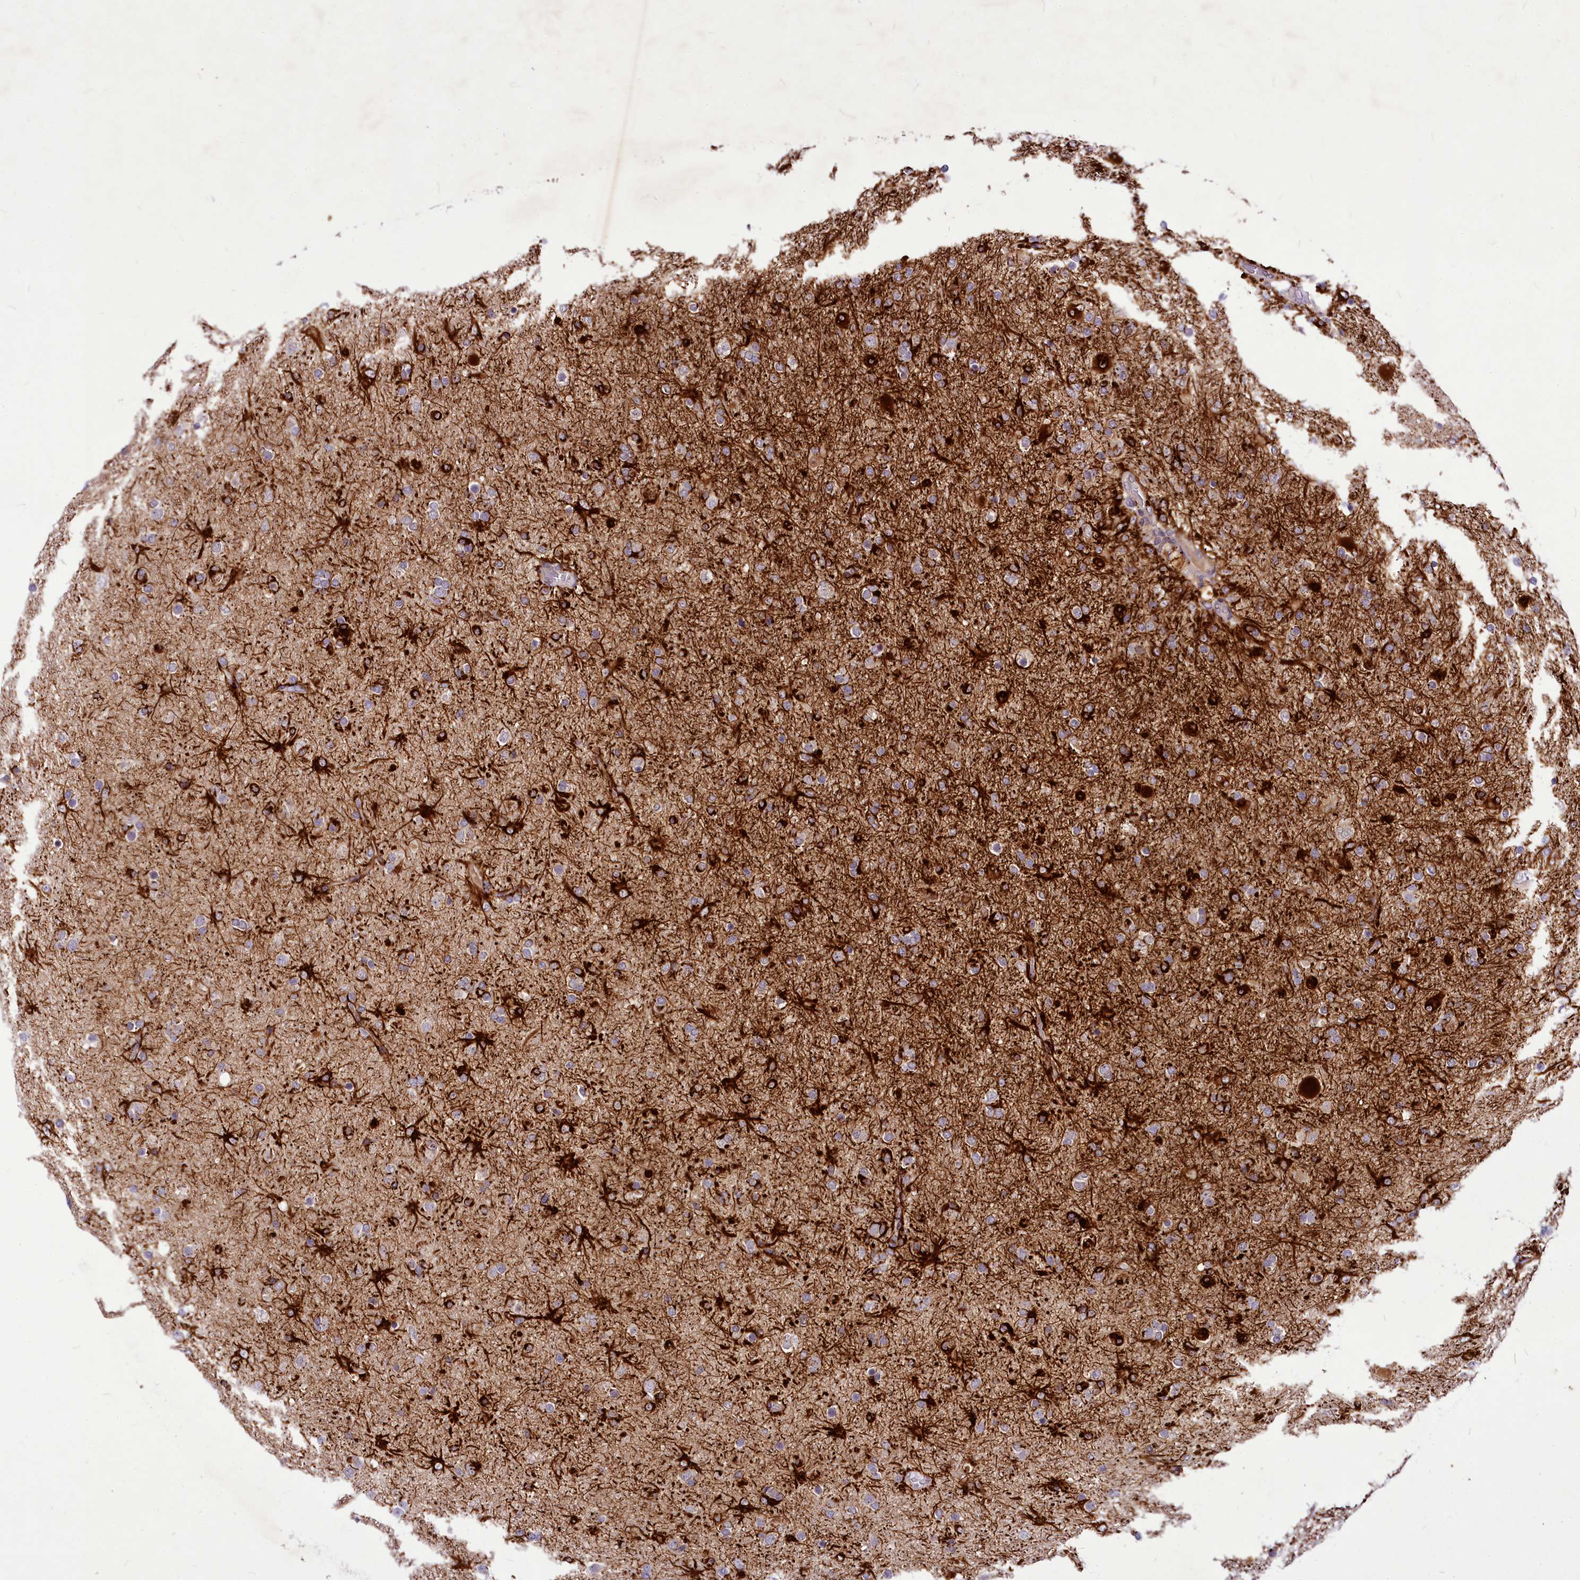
{"staining": {"intensity": "negative", "quantity": "none", "location": "none"}, "tissue": "glioma", "cell_type": "Tumor cells", "image_type": "cancer", "snomed": [{"axis": "morphology", "description": "Glioma, malignant, Low grade"}, {"axis": "topography", "description": "Brain"}], "caption": "DAB immunohistochemical staining of glioma demonstrates no significant expression in tumor cells.", "gene": "C11orf86", "patient": {"sex": "male", "age": 65}}